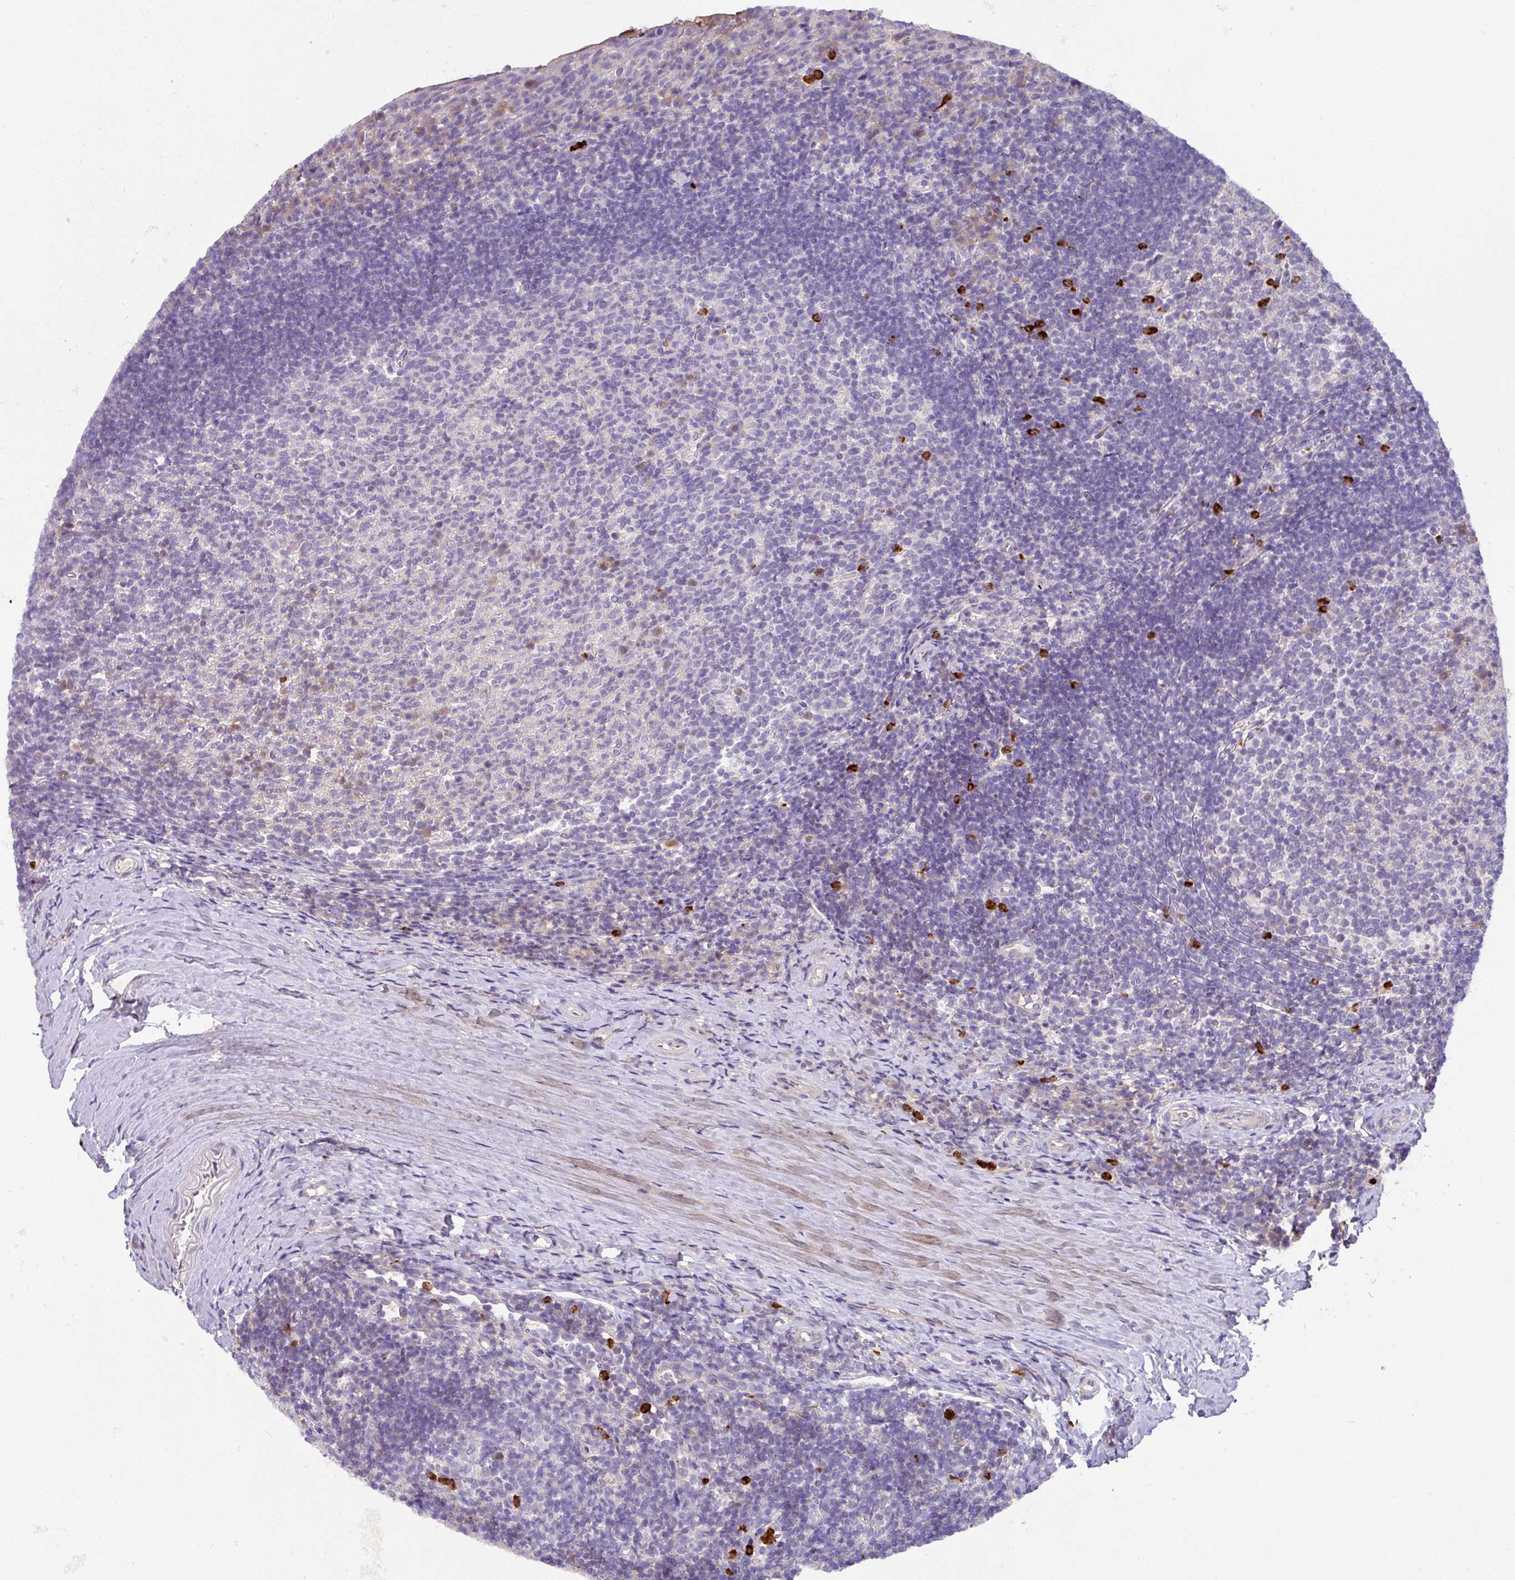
{"staining": {"intensity": "negative", "quantity": "none", "location": "none"}, "tissue": "tonsil", "cell_type": "Germinal center cells", "image_type": "normal", "snomed": [{"axis": "morphology", "description": "Normal tissue, NOS"}, {"axis": "topography", "description": "Tonsil"}], "caption": "Germinal center cells are negative for protein expression in benign human tonsil.", "gene": "CRISP3", "patient": {"sex": "female", "age": 10}}